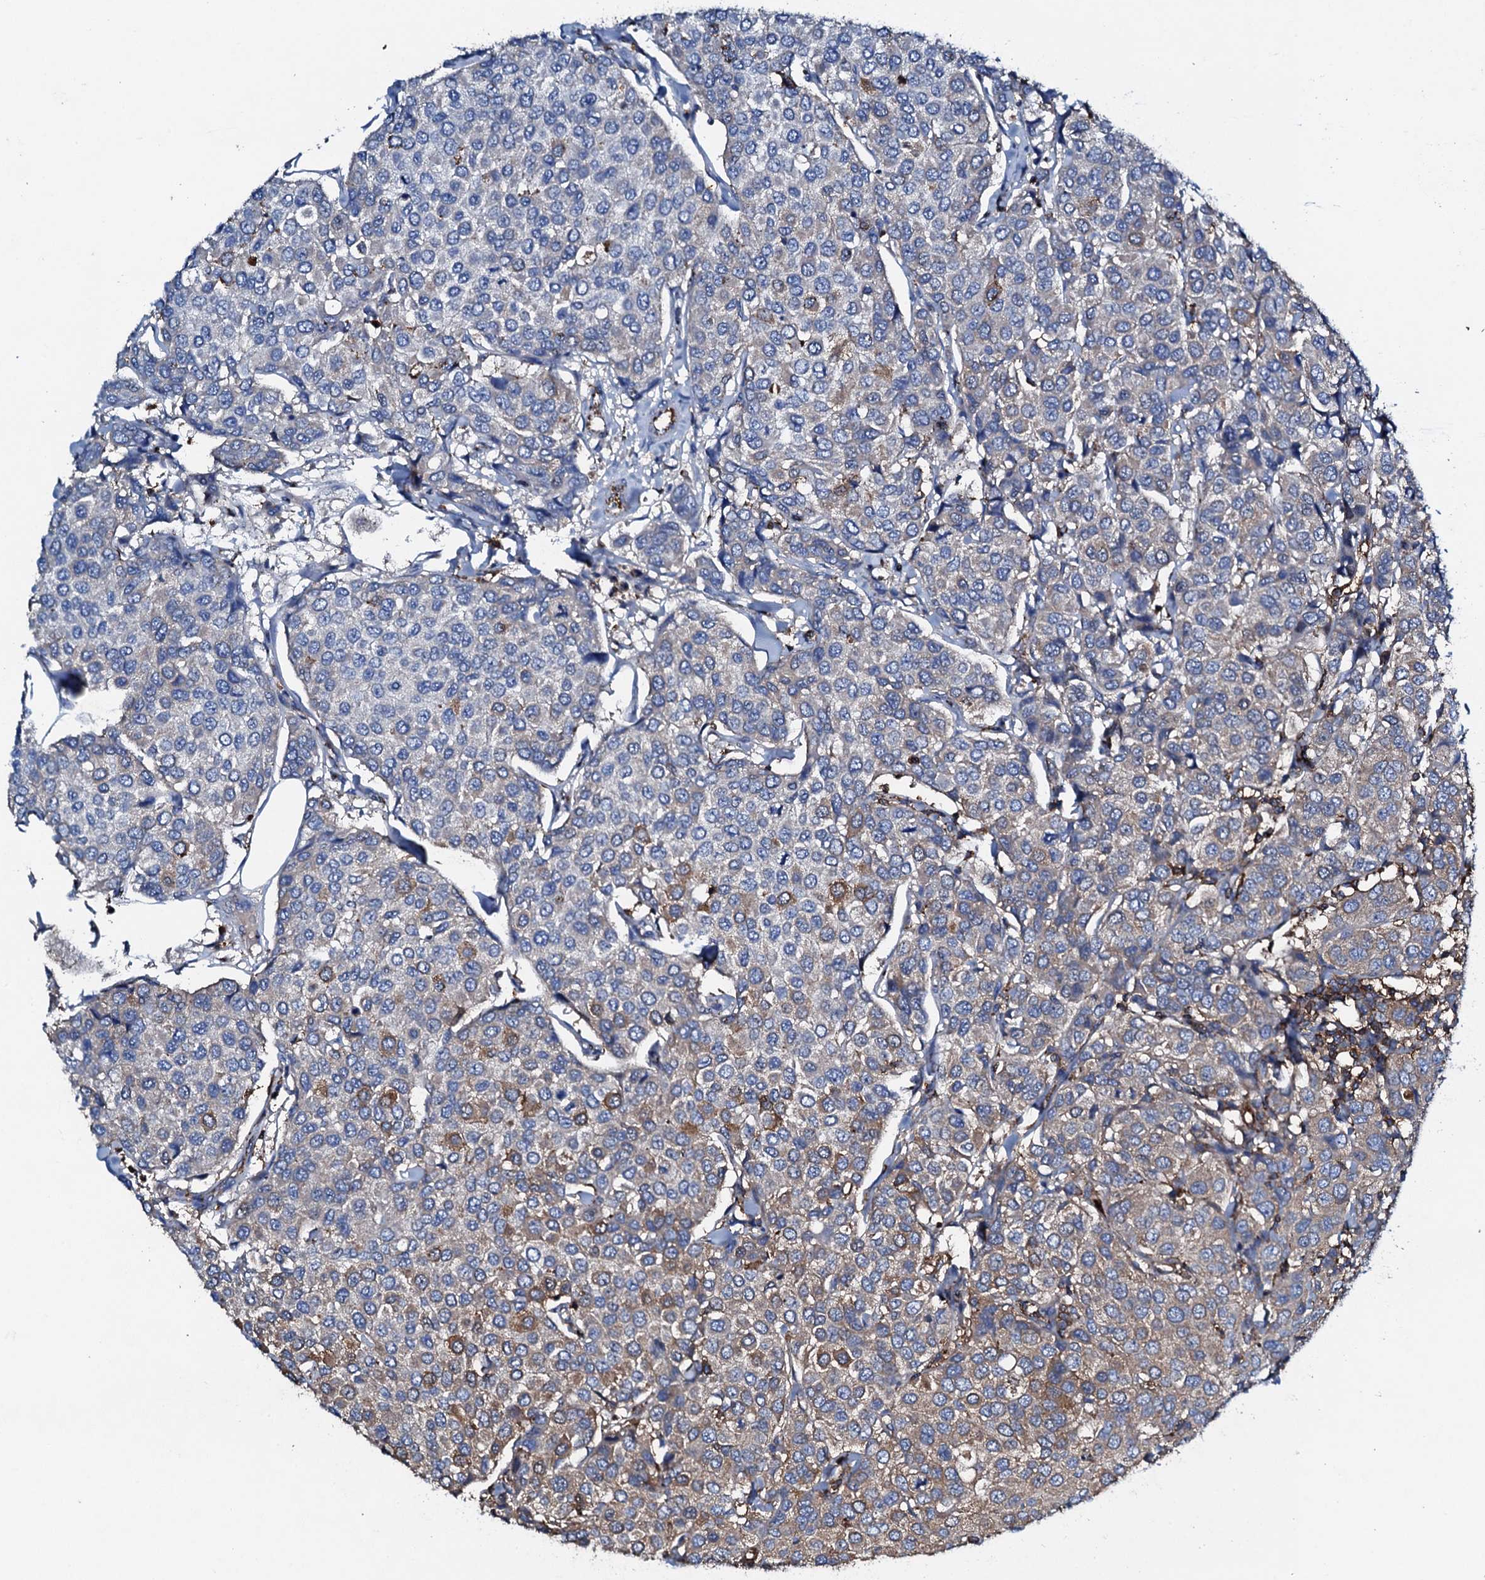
{"staining": {"intensity": "weak", "quantity": "<25%", "location": "cytoplasmic/membranous"}, "tissue": "breast cancer", "cell_type": "Tumor cells", "image_type": "cancer", "snomed": [{"axis": "morphology", "description": "Duct carcinoma"}, {"axis": "topography", "description": "Breast"}], "caption": "Tumor cells show no significant protein expression in breast intraductal carcinoma. Nuclei are stained in blue.", "gene": "MS4A4E", "patient": {"sex": "female", "age": 55}}